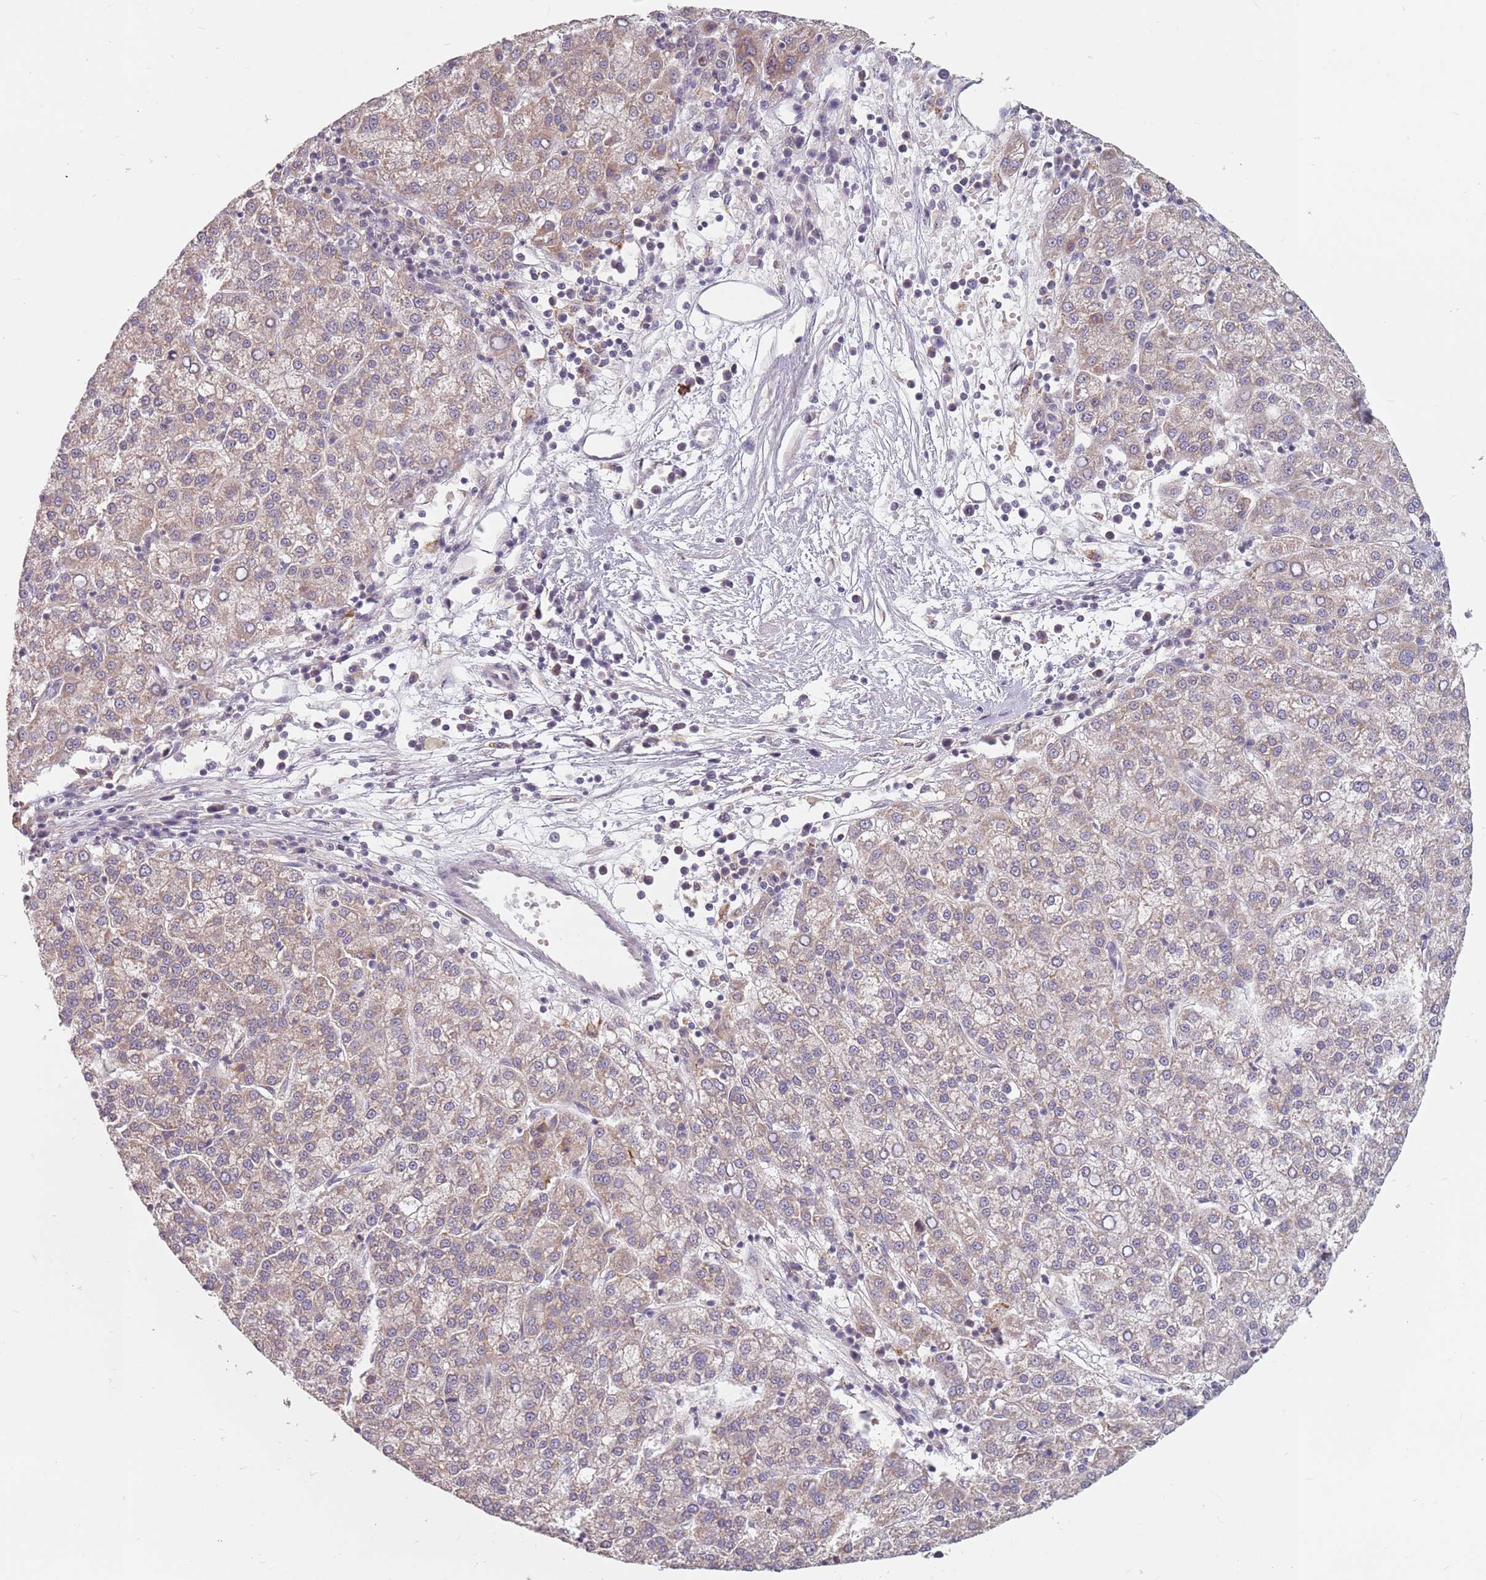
{"staining": {"intensity": "weak", "quantity": ">75%", "location": "cytoplasmic/membranous"}, "tissue": "liver cancer", "cell_type": "Tumor cells", "image_type": "cancer", "snomed": [{"axis": "morphology", "description": "Carcinoma, Hepatocellular, NOS"}, {"axis": "topography", "description": "Liver"}], "caption": "Brown immunohistochemical staining in liver cancer reveals weak cytoplasmic/membranous staining in about >75% of tumor cells.", "gene": "ADAL", "patient": {"sex": "female", "age": 58}}